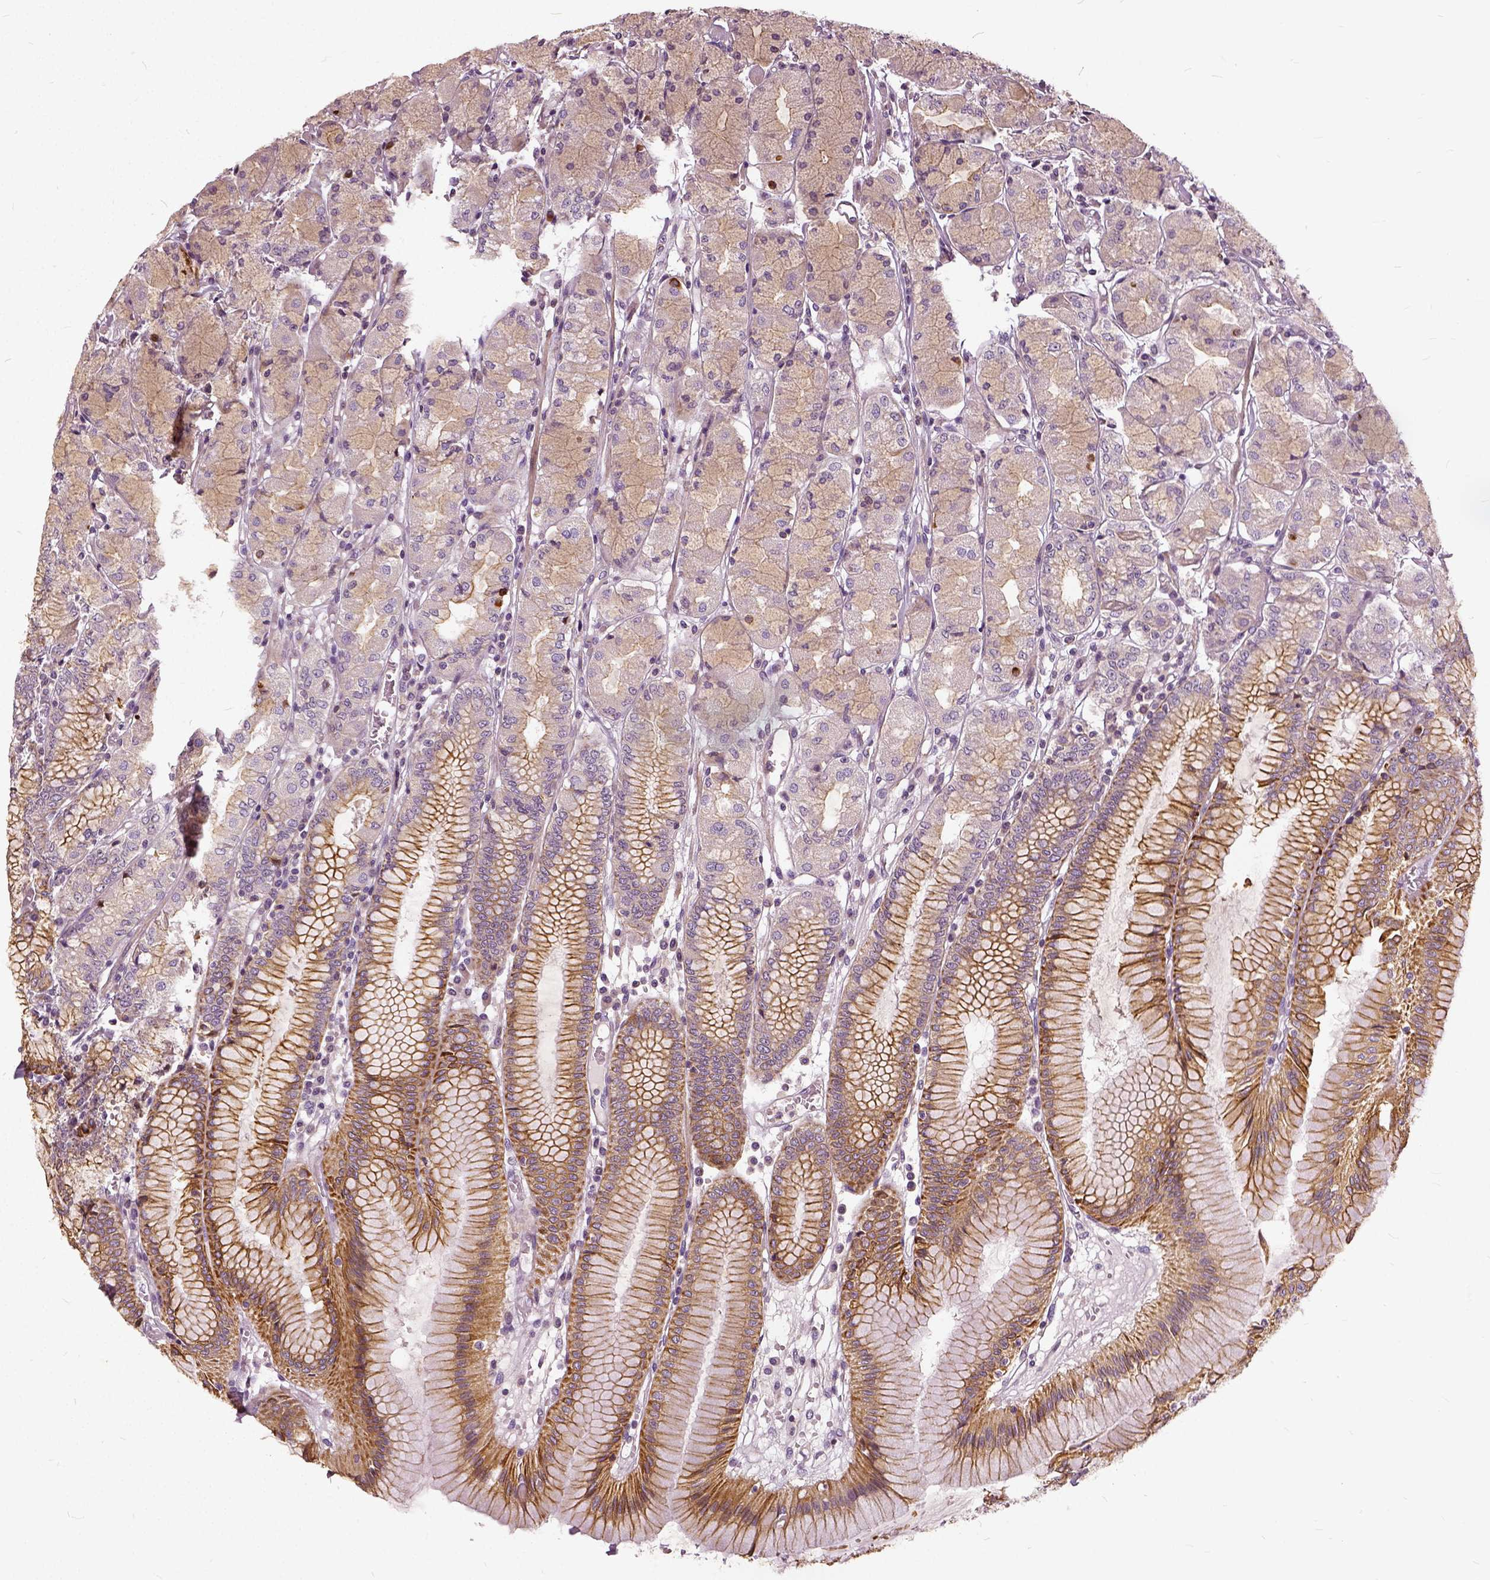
{"staining": {"intensity": "moderate", "quantity": "25%-75%", "location": "cytoplasmic/membranous"}, "tissue": "stomach", "cell_type": "Glandular cells", "image_type": "normal", "snomed": [{"axis": "morphology", "description": "Normal tissue, NOS"}, {"axis": "topography", "description": "Stomach, upper"}], "caption": "The histopathology image displays staining of benign stomach, revealing moderate cytoplasmic/membranous protein positivity (brown color) within glandular cells. (brown staining indicates protein expression, while blue staining denotes nuclei).", "gene": "ILRUN", "patient": {"sex": "male", "age": 69}}